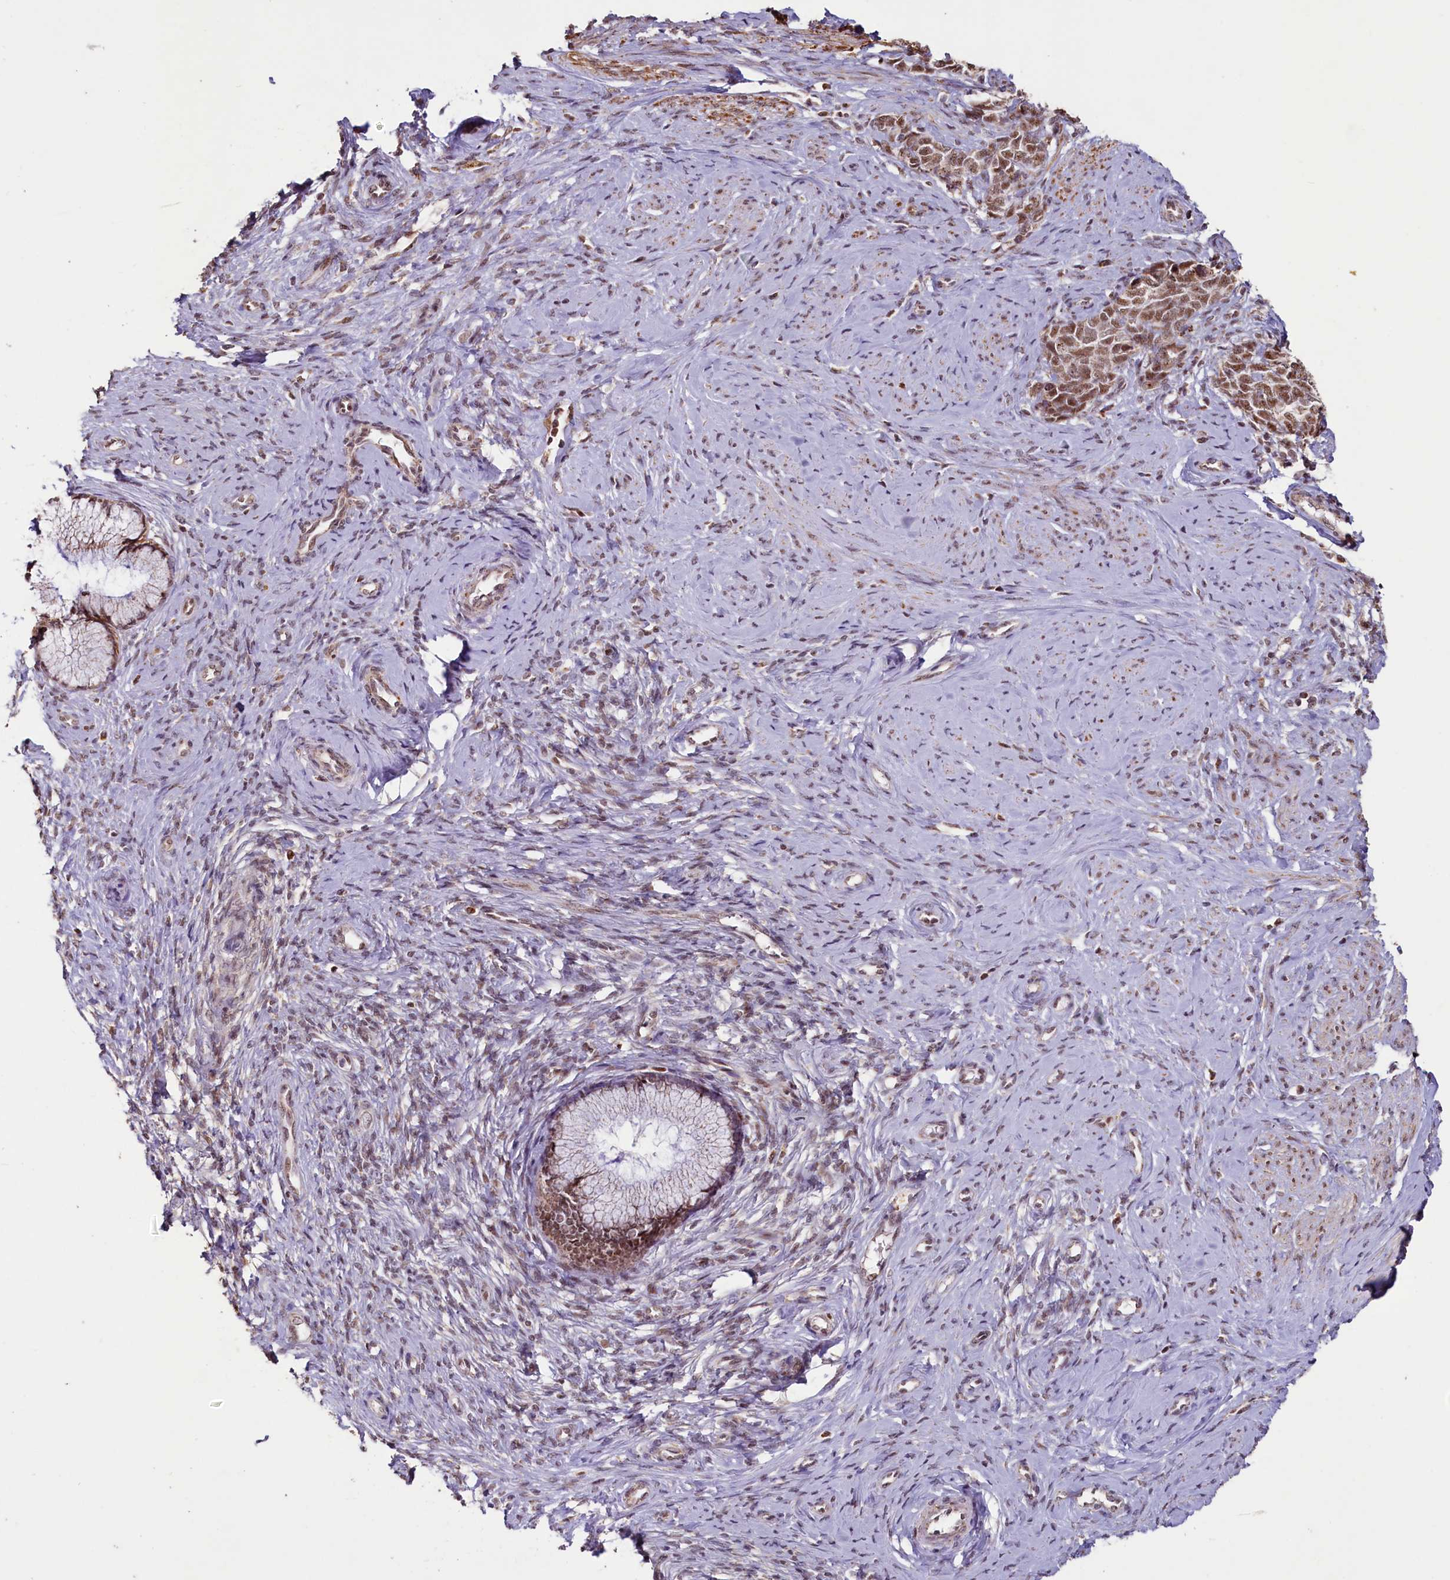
{"staining": {"intensity": "moderate", "quantity": ">75%", "location": "nuclear"}, "tissue": "cervical cancer", "cell_type": "Tumor cells", "image_type": "cancer", "snomed": [{"axis": "morphology", "description": "Squamous cell carcinoma, NOS"}, {"axis": "topography", "description": "Cervix"}], "caption": "The immunohistochemical stain labels moderate nuclear staining in tumor cells of cervical cancer (squamous cell carcinoma) tissue.", "gene": "PDE6D", "patient": {"sex": "female", "age": 63}}